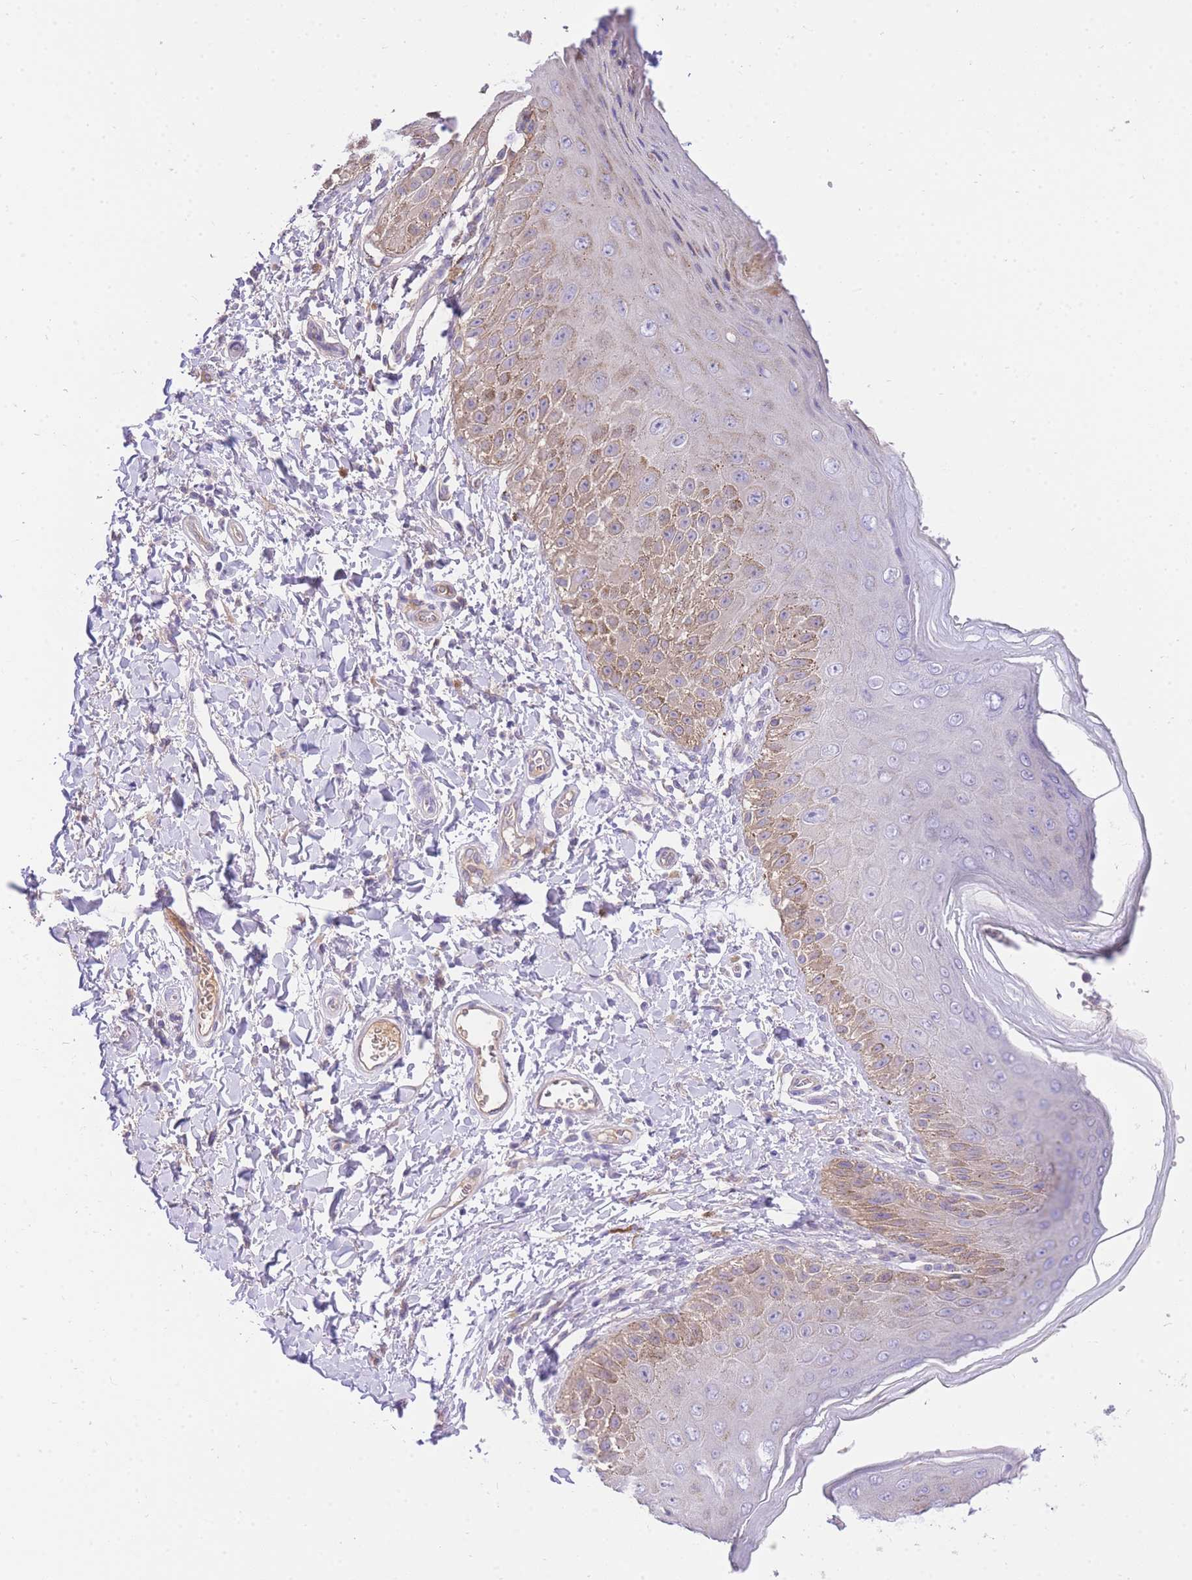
{"staining": {"intensity": "moderate", "quantity": "<25%", "location": "cytoplasmic/membranous"}, "tissue": "skin", "cell_type": "Epidermal cells", "image_type": "normal", "snomed": [{"axis": "morphology", "description": "Normal tissue, NOS"}, {"axis": "topography", "description": "Anal"}], "caption": "A brown stain labels moderate cytoplasmic/membranous positivity of a protein in epidermal cells of benign skin.", "gene": "LIPH", "patient": {"sex": "male", "age": 44}}